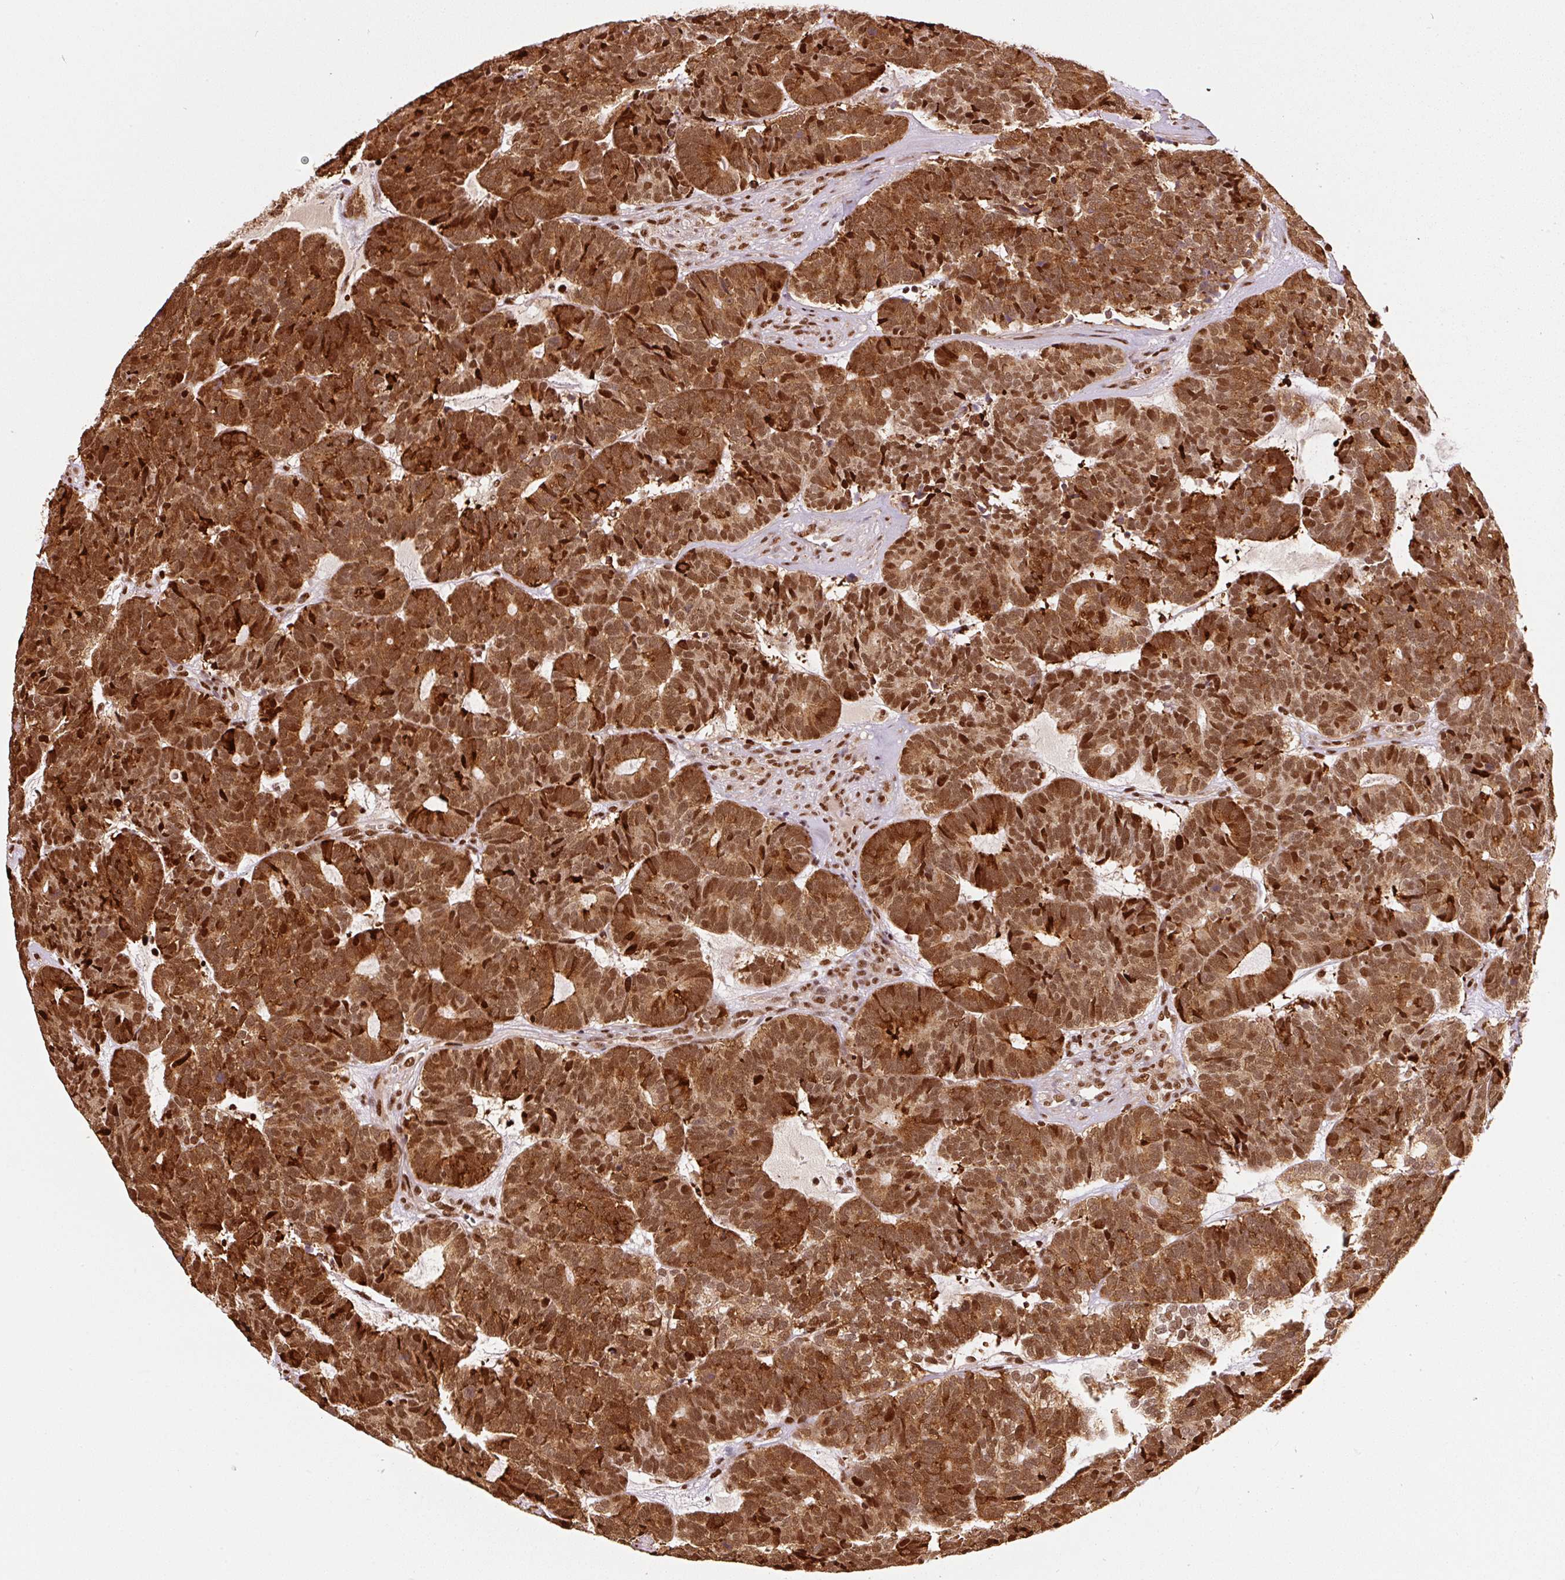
{"staining": {"intensity": "strong", "quantity": ">75%", "location": "cytoplasmic/membranous,nuclear"}, "tissue": "head and neck cancer", "cell_type": "Tumor cells", "image_type": "cancer", "snomed": [{"axis": "morphology", "description": "Adenocarcinoma, NOS"}, {"axis": "topography", "description": "Head-Neck"}], "caption": "Immunohistochemistry micrograph of head and neck cancer (adenocarcinoma) stained for a protein (brown), which demonstrates high levels of strong cytoplasmic/membranous and nuclear staining in about >75% of tumor cells.", "gene": "GPR139", "patient": {"sex": "female", "age": 81}}